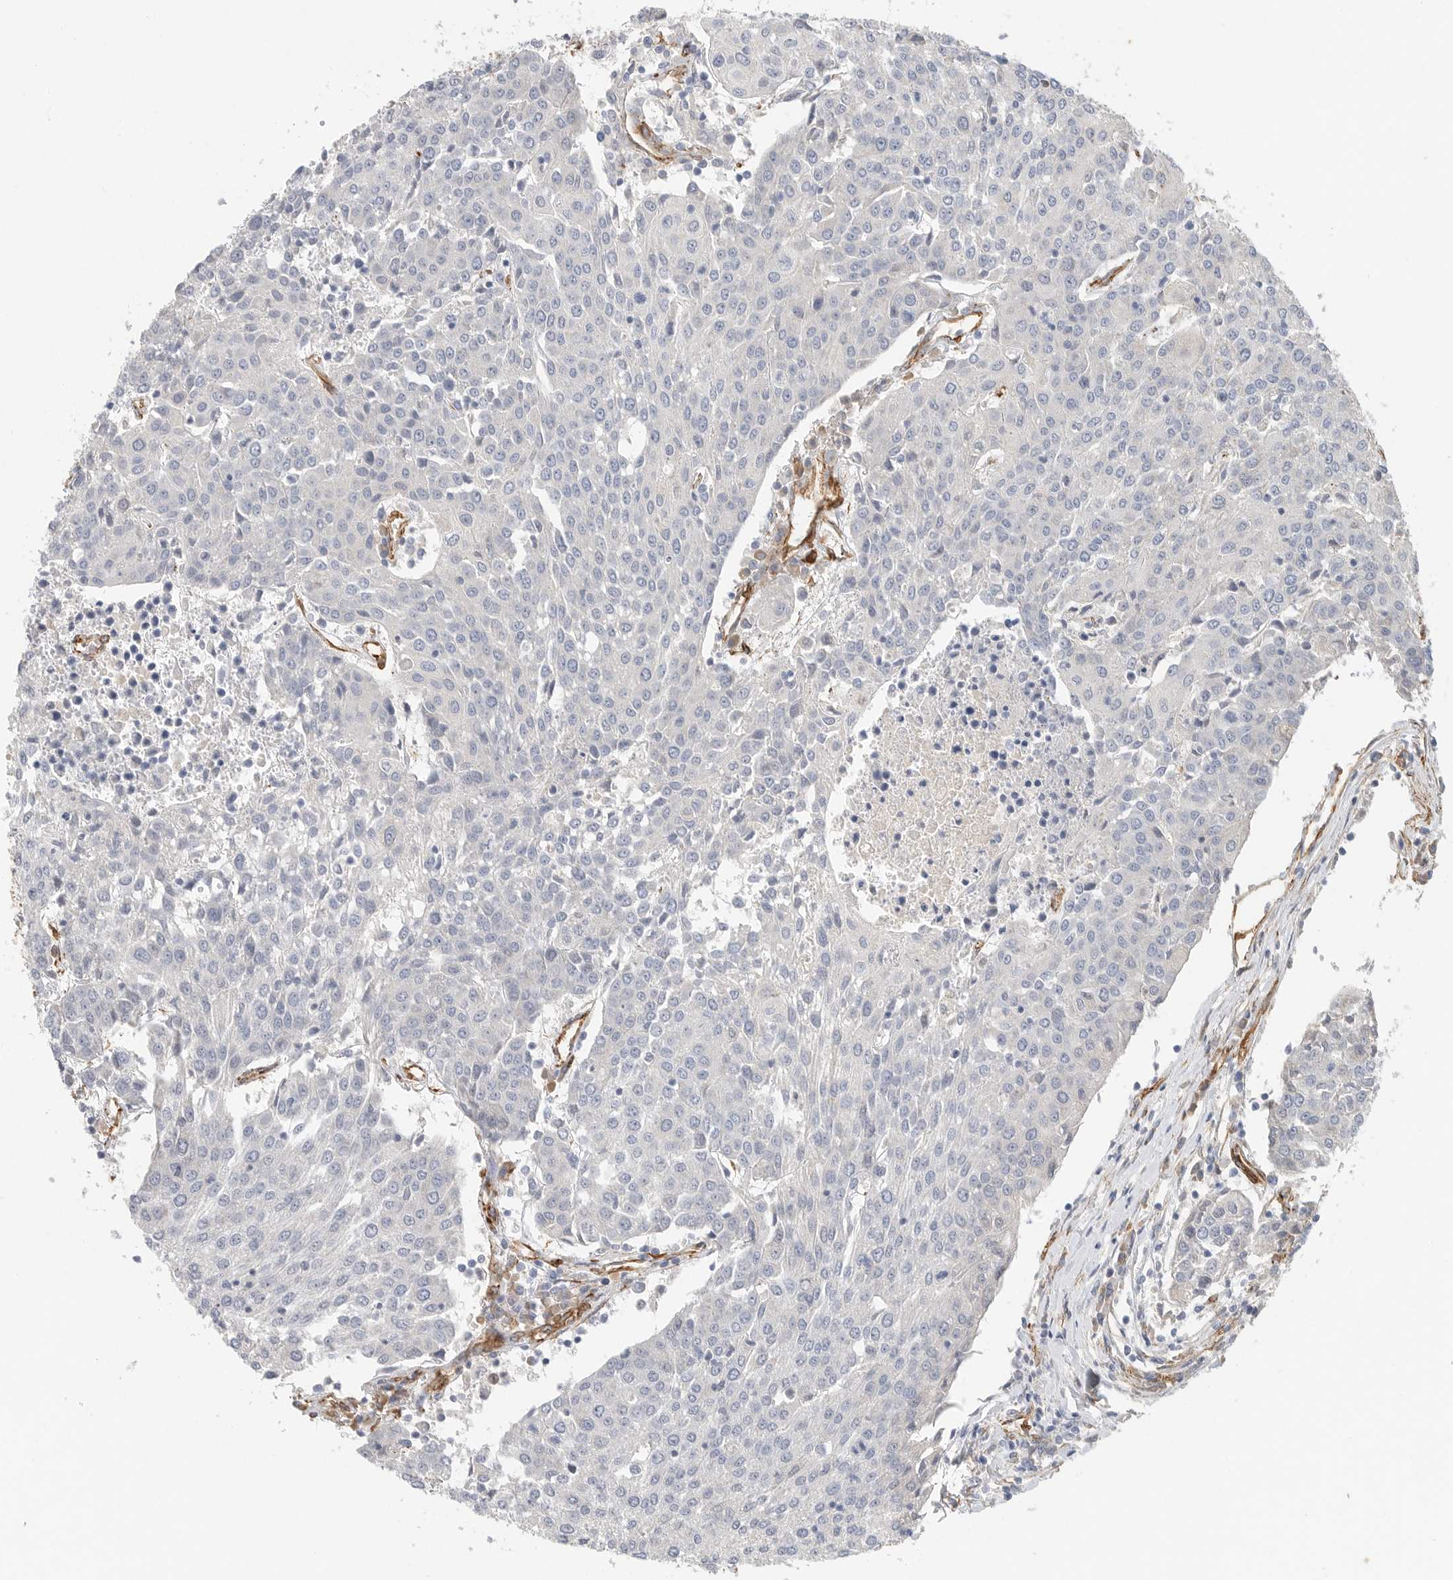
{"staining": {"intensity": "negative", "quantity": "none", "location": "none"}, "tissue": "urothelial cancer", "cell_type": "Tumor cells", "image_type": "cancer", "snomed": [{"axis": "morphology", "description": "Urothelial carcinoma, High grade"}, {"axis": "topography", "description": "Urinary bladder"}], "caption": "The micrograph shows no significant expression in tumor cells of urothelial cancer. The staining was performed using DAB (3,3'-diaminobenzidine) to visualize the protein expression in brown, while the nuclei were stained in blue with hematoxylin (Magnification: 20x).", "gene": "JMJD4", "patient": {"sex": "female", "age": 85}}